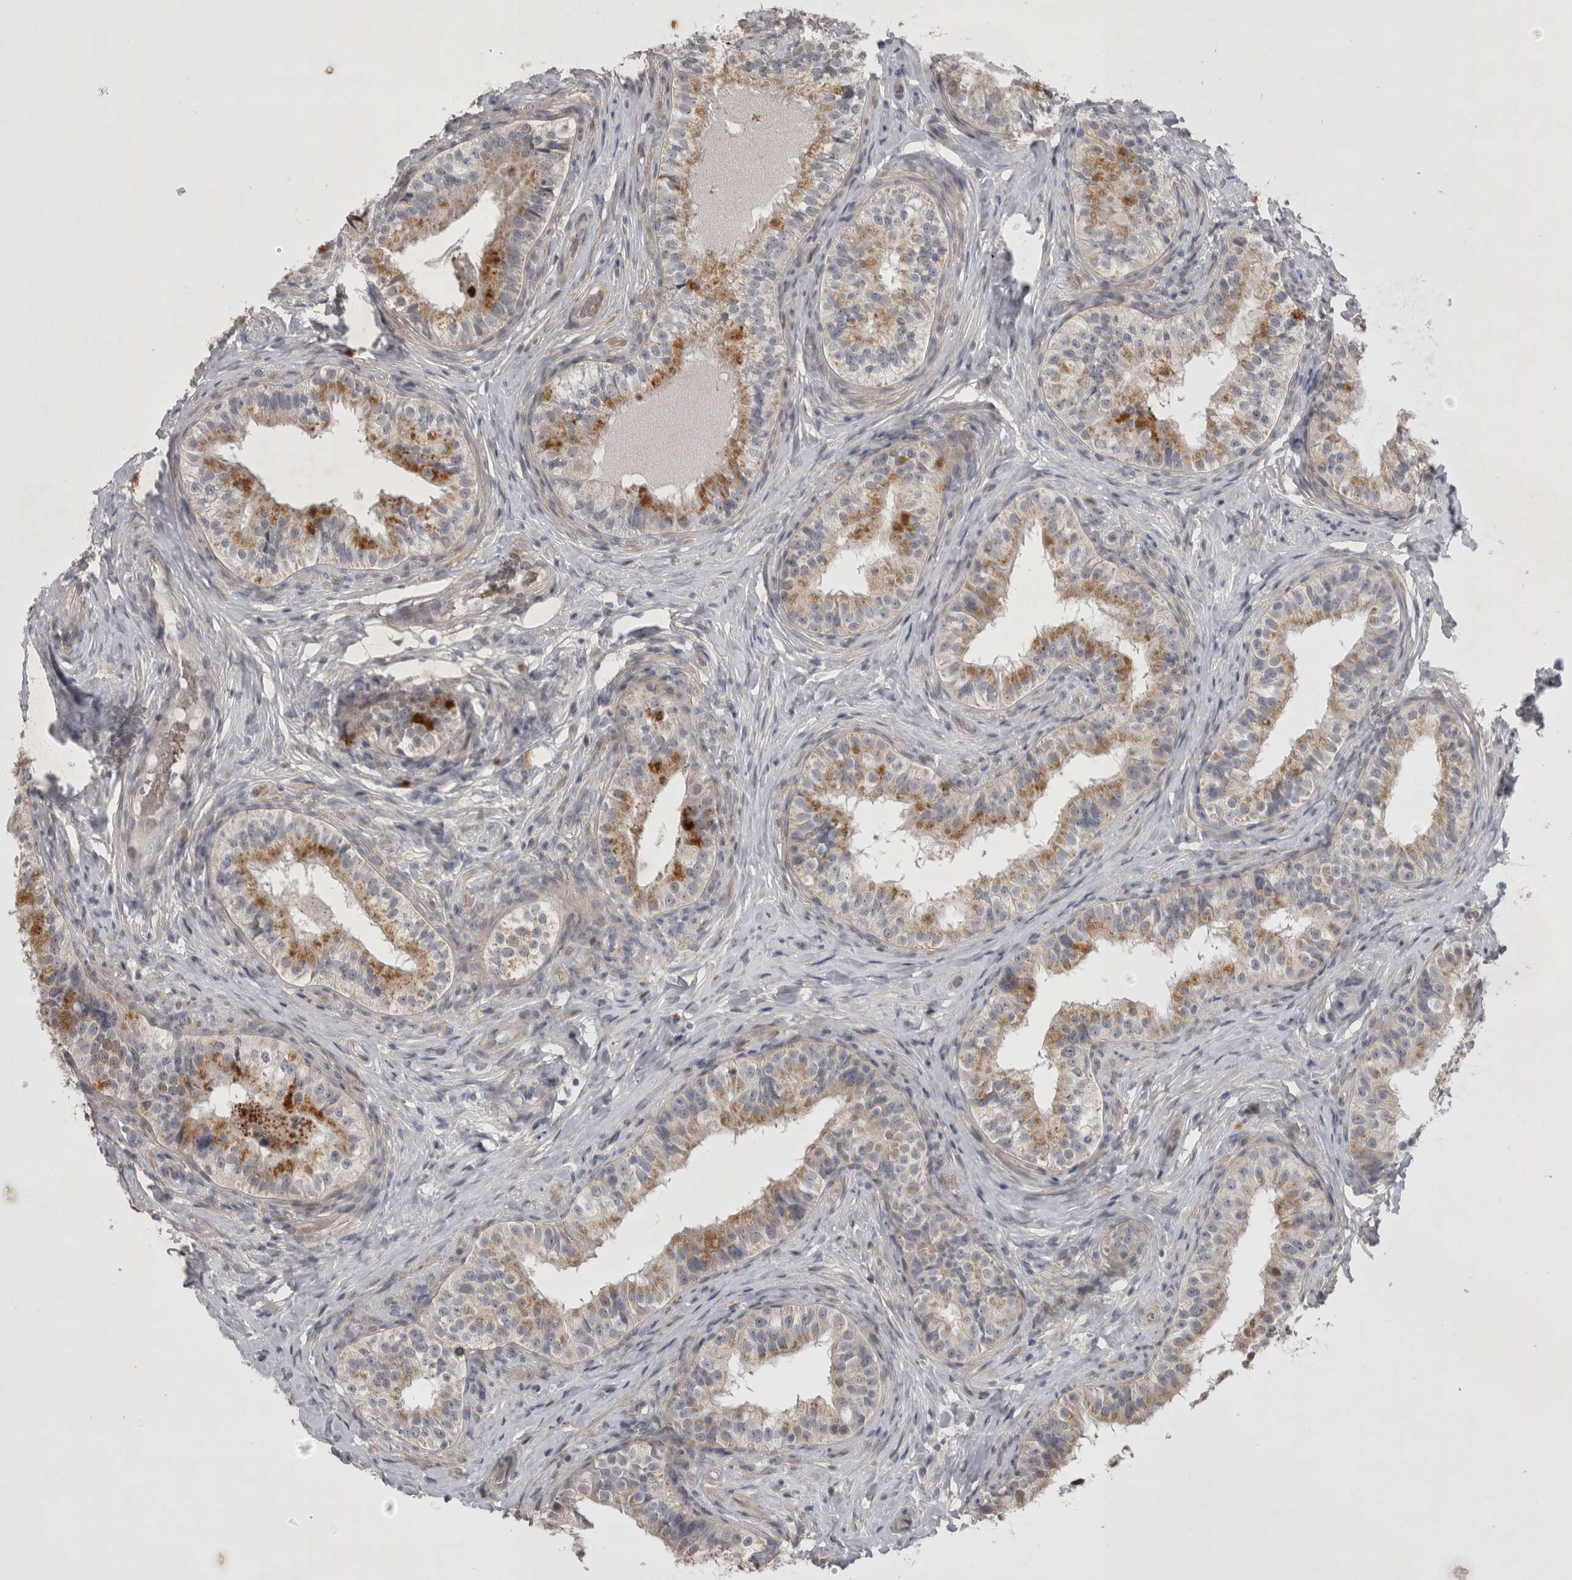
{"staining": {"intensity": "negative", "quantity": "none", "location": "none"}, "tissue": "epididymis", "cell_type": "Glandular cells", "image_type": "normal", "snomed": [{"axis": "morphology", "description": "Normal tissue, NOS"}, {"axis": "topography", "description": "Epididymis"}], "caption": "Epididymis stained for a protein using IHC exhibits no expression glandular cells.", "gene": "IFI44", "patient": {"sex": "male", "age": 49}}